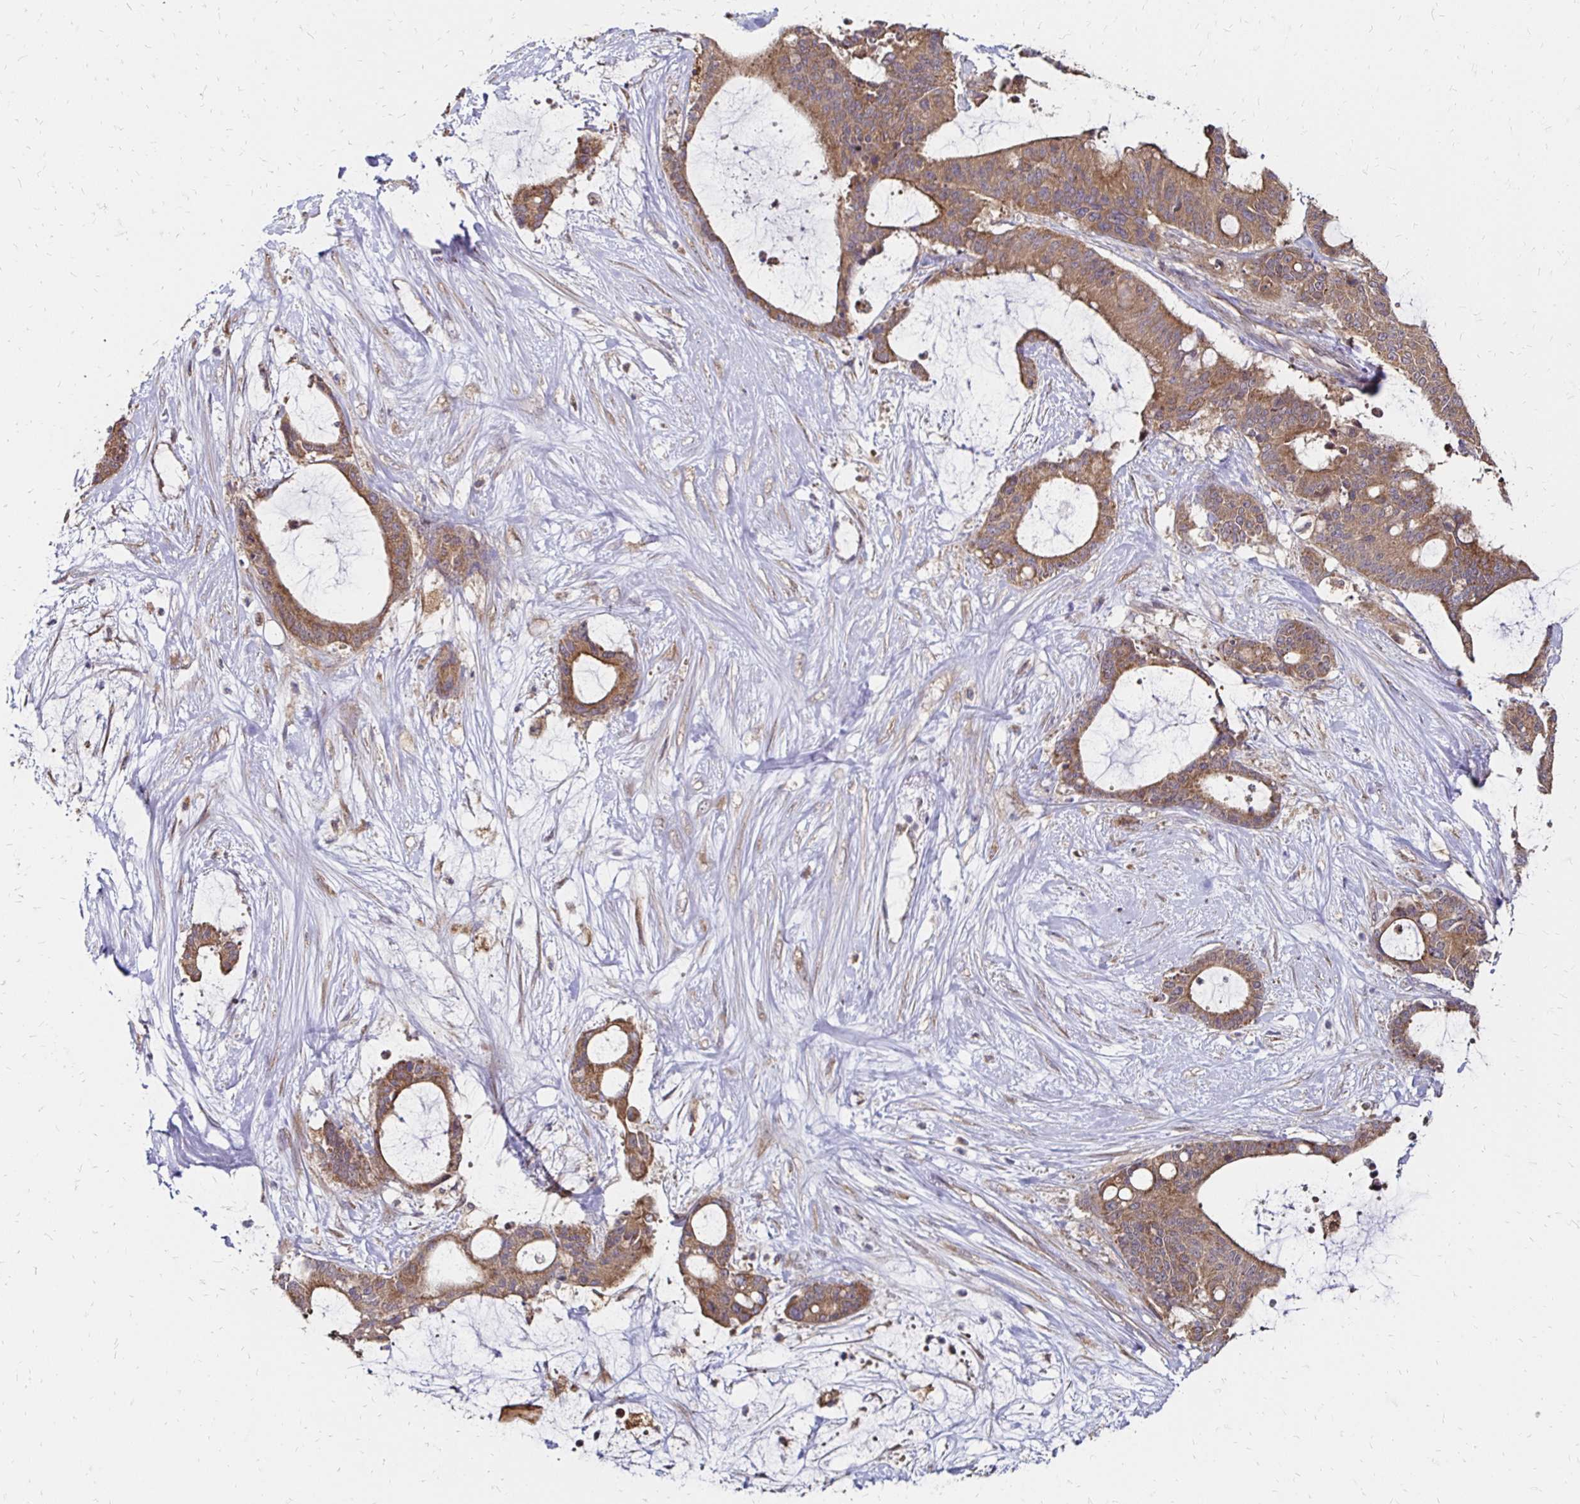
{"staining": {"intensity": "moderate", "quantity": ">75%", "location": "cytoplasmic/membranous"}, "tissue": "liver cancer", "cell_type": "Tumor cells", "image_type": "cancer", "snomed": [{"axis": "morphology", "description": "Normal tissue, NOS"}, {"axis": "morphology", "description": "Cholangiocarcinoma"}, {"axis": "topography", "description": "Liver"}, {"axis": "topography", "description": "Peripheral nerve tissue"}], "caption": "Protein expression analysis of liver cancer (cholangiocarcinoma) shows moderate cytoplasmic/membranous staining in approximately >75% of tumor cells.", "gene": "ZW10", "patient": {"sex": "female", "age": 73}}